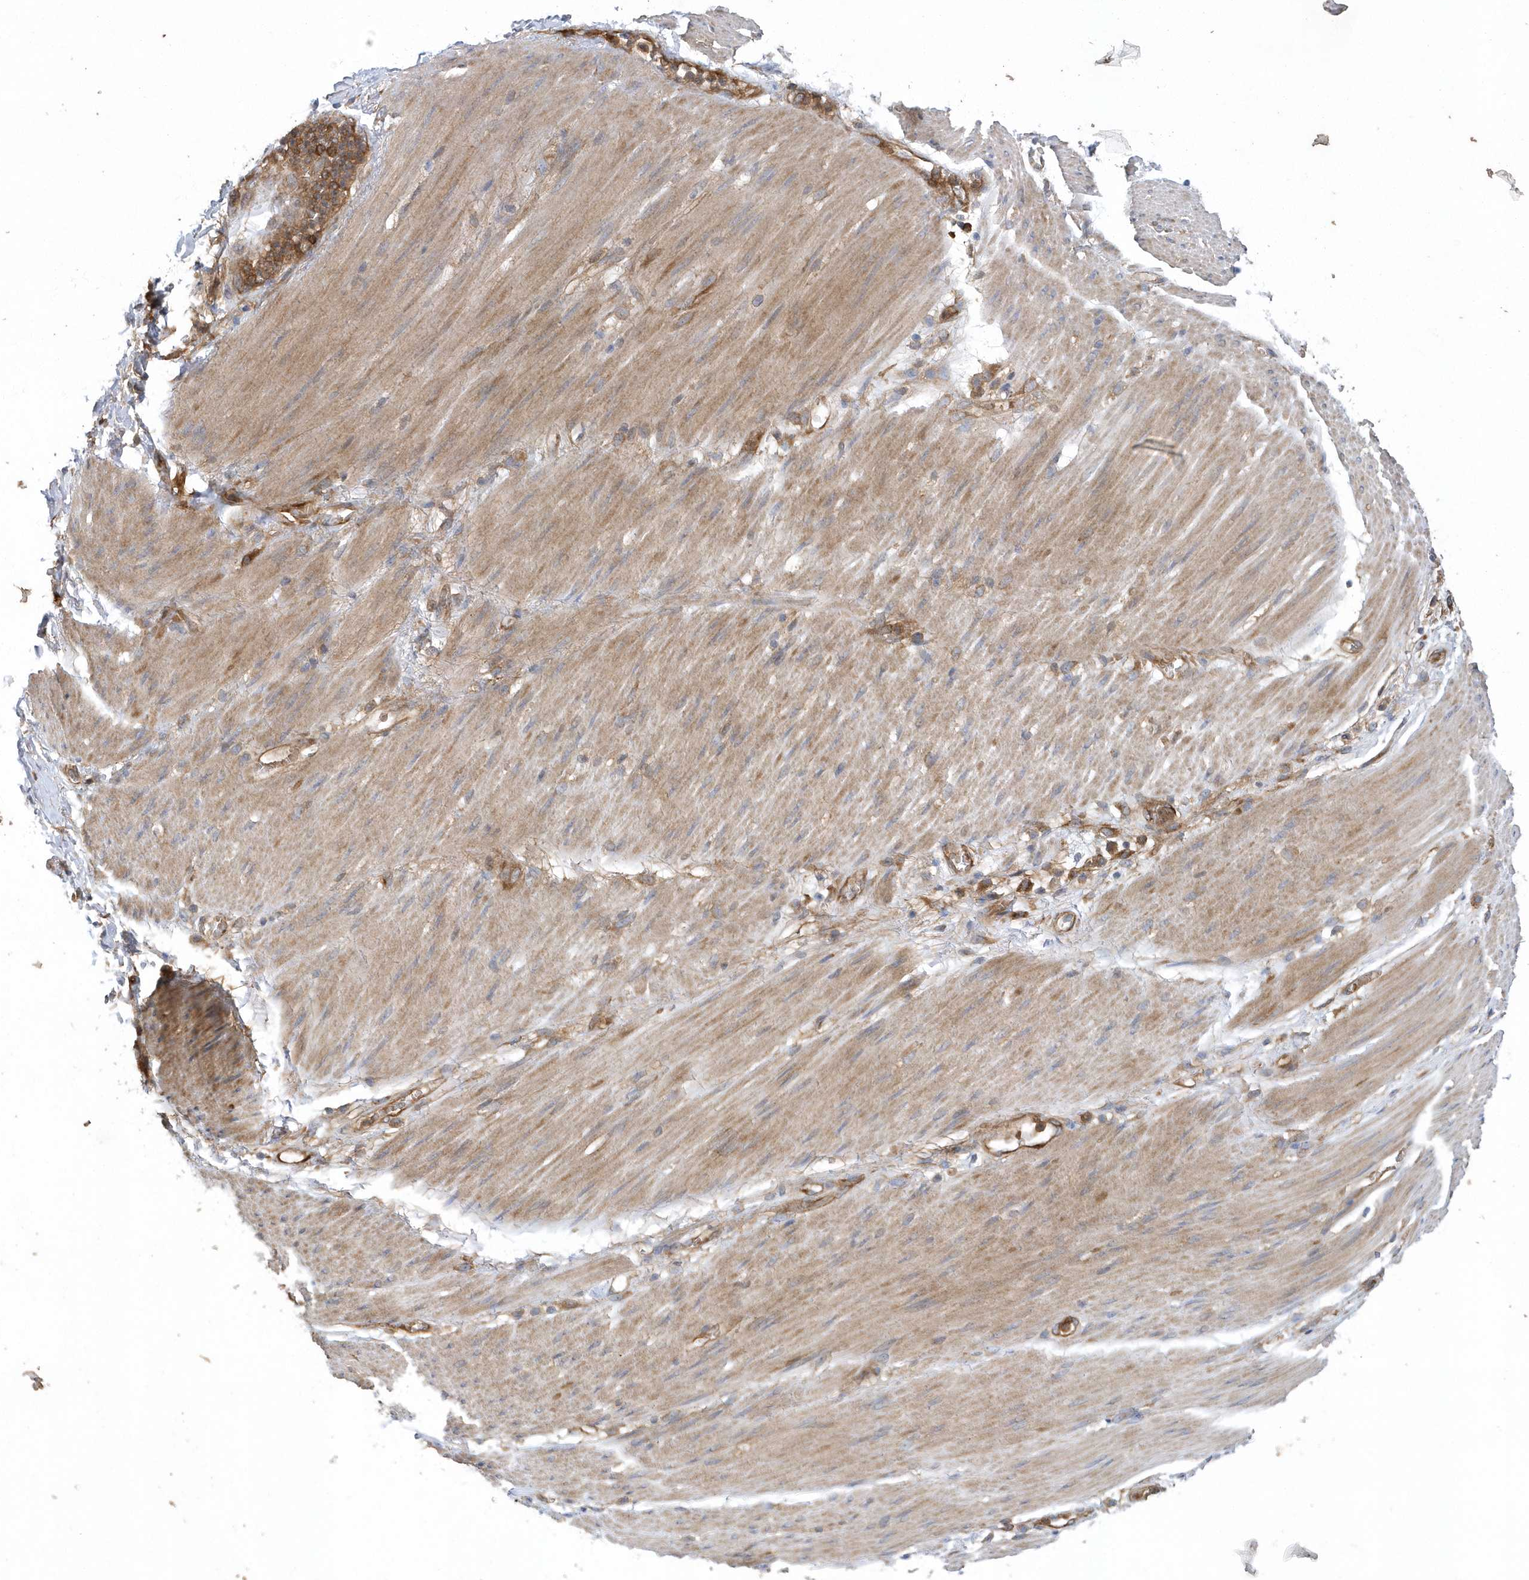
{"staining": {"intensity": "moderate", "quantity": ">75%", "location": "cytoplasmic/membranous"}, "tissue": "stomach cancer", "cell_type": "Tumor cells", "image_type": "cancer", "snomed": [{"axis": "morphology", "description": "Adenocarcinoma, NOS"}, {"axis": "topography", "description": "Stomach"}], "caption": "A high-resolution photomicrograph shows immunohistochemistry staining of stomach adenocarcinoma, which demonstrates moderate cytoplasmic/membranous positivity in approximately >75% of tumor cells.", "gene": "PAICS", "patient": {"sex": "female", "age": 73}}